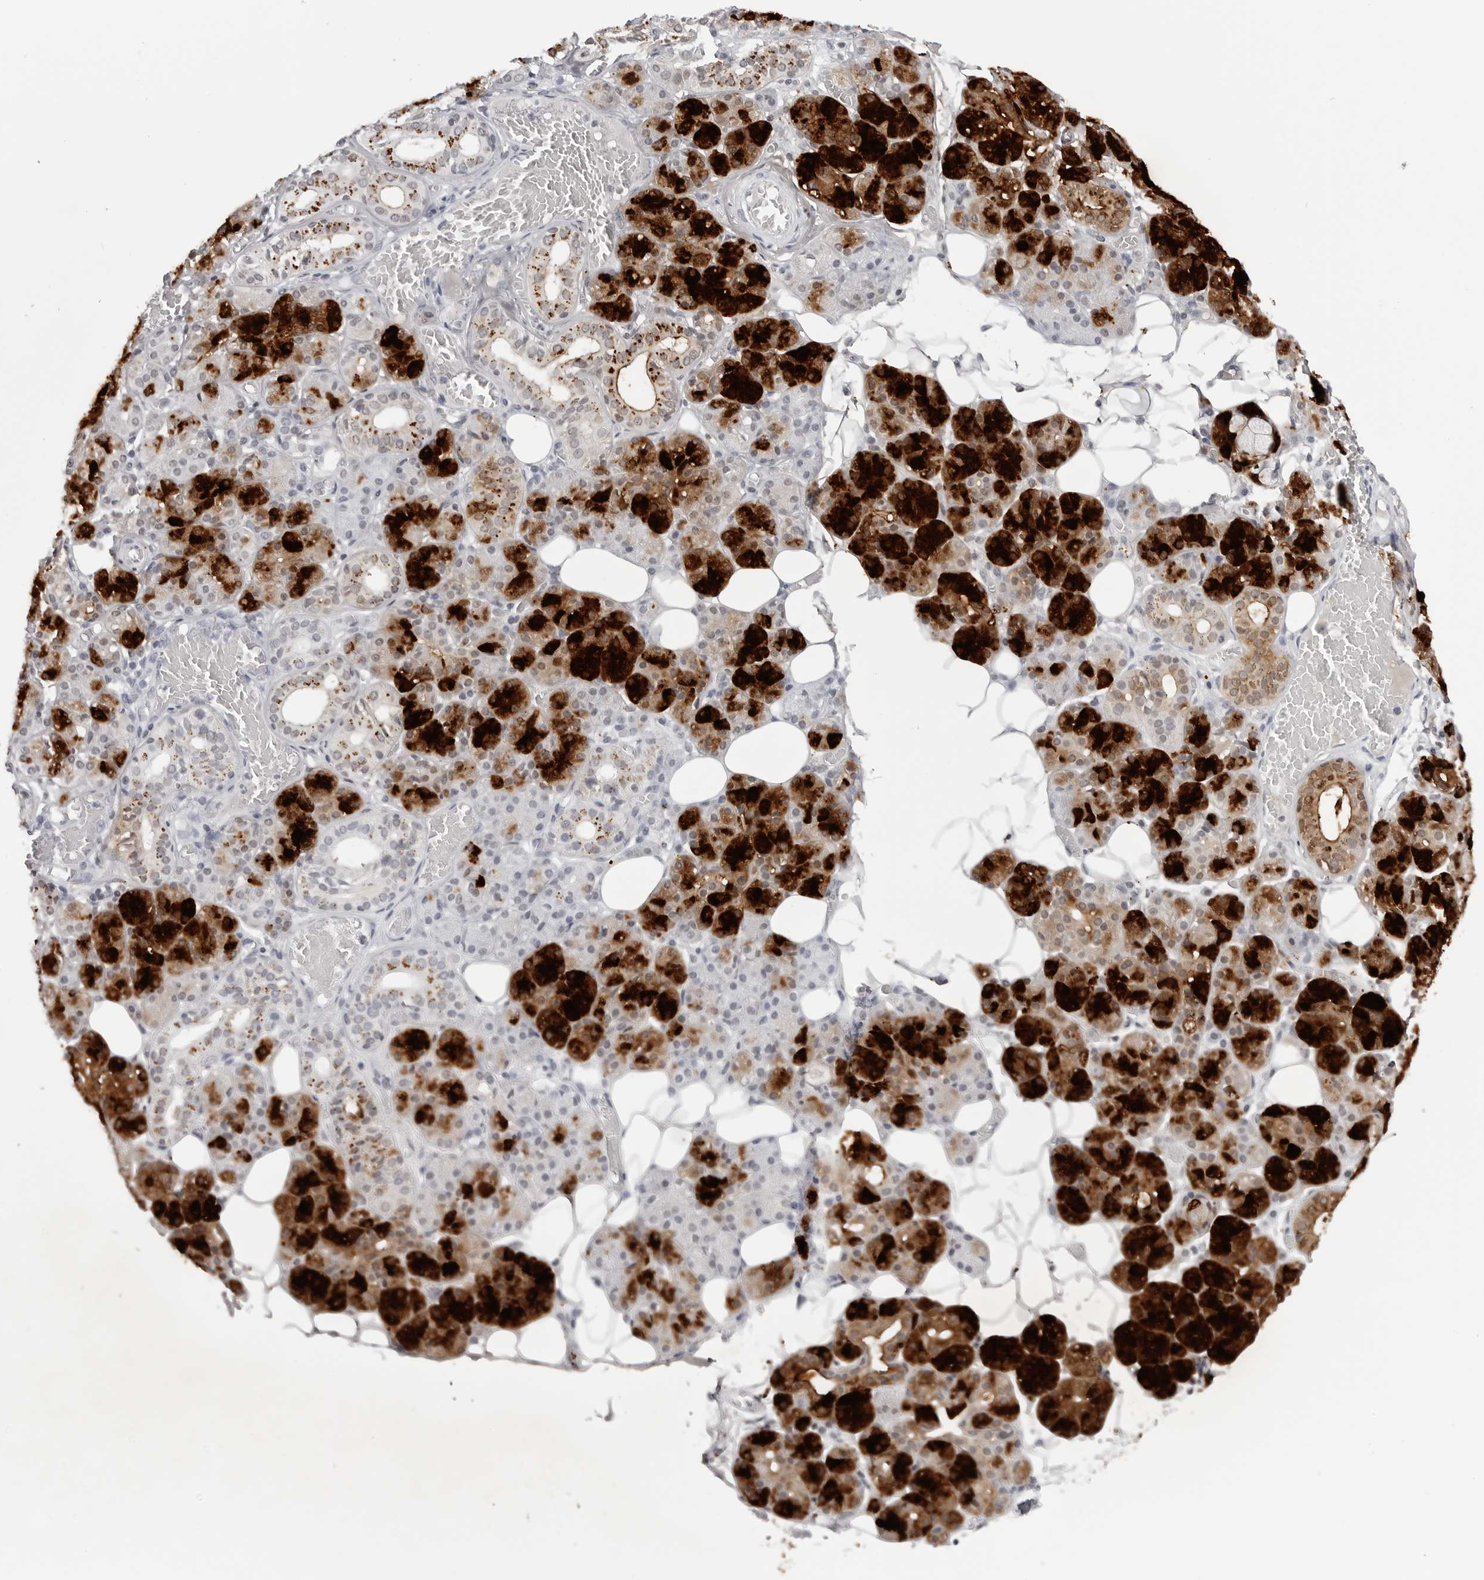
{"staining": {"intensity": "strong", "quantity": "25%-75%", "location": "cytoplasmic/membranous"}, "tissue": "salivary gland", "cell_type": "Glandular cells", "image_type": "normal", "snomed": [{"axis": "morphology", "description": "Normal tissue, NOS"}, {"axis": "topography", "description": "Salivary gland"}], "caption": "Brown immunohistochemical staining in benign salivary gland demonstrates strong cytoplasmic/membranous positivity in approximately 25%-75% of glandular cells. Ihc stains the protein of interest in brown and the nuclei are stained blue.", "gene": "CST2", "patient": {"sex": "male", "age": 63}}